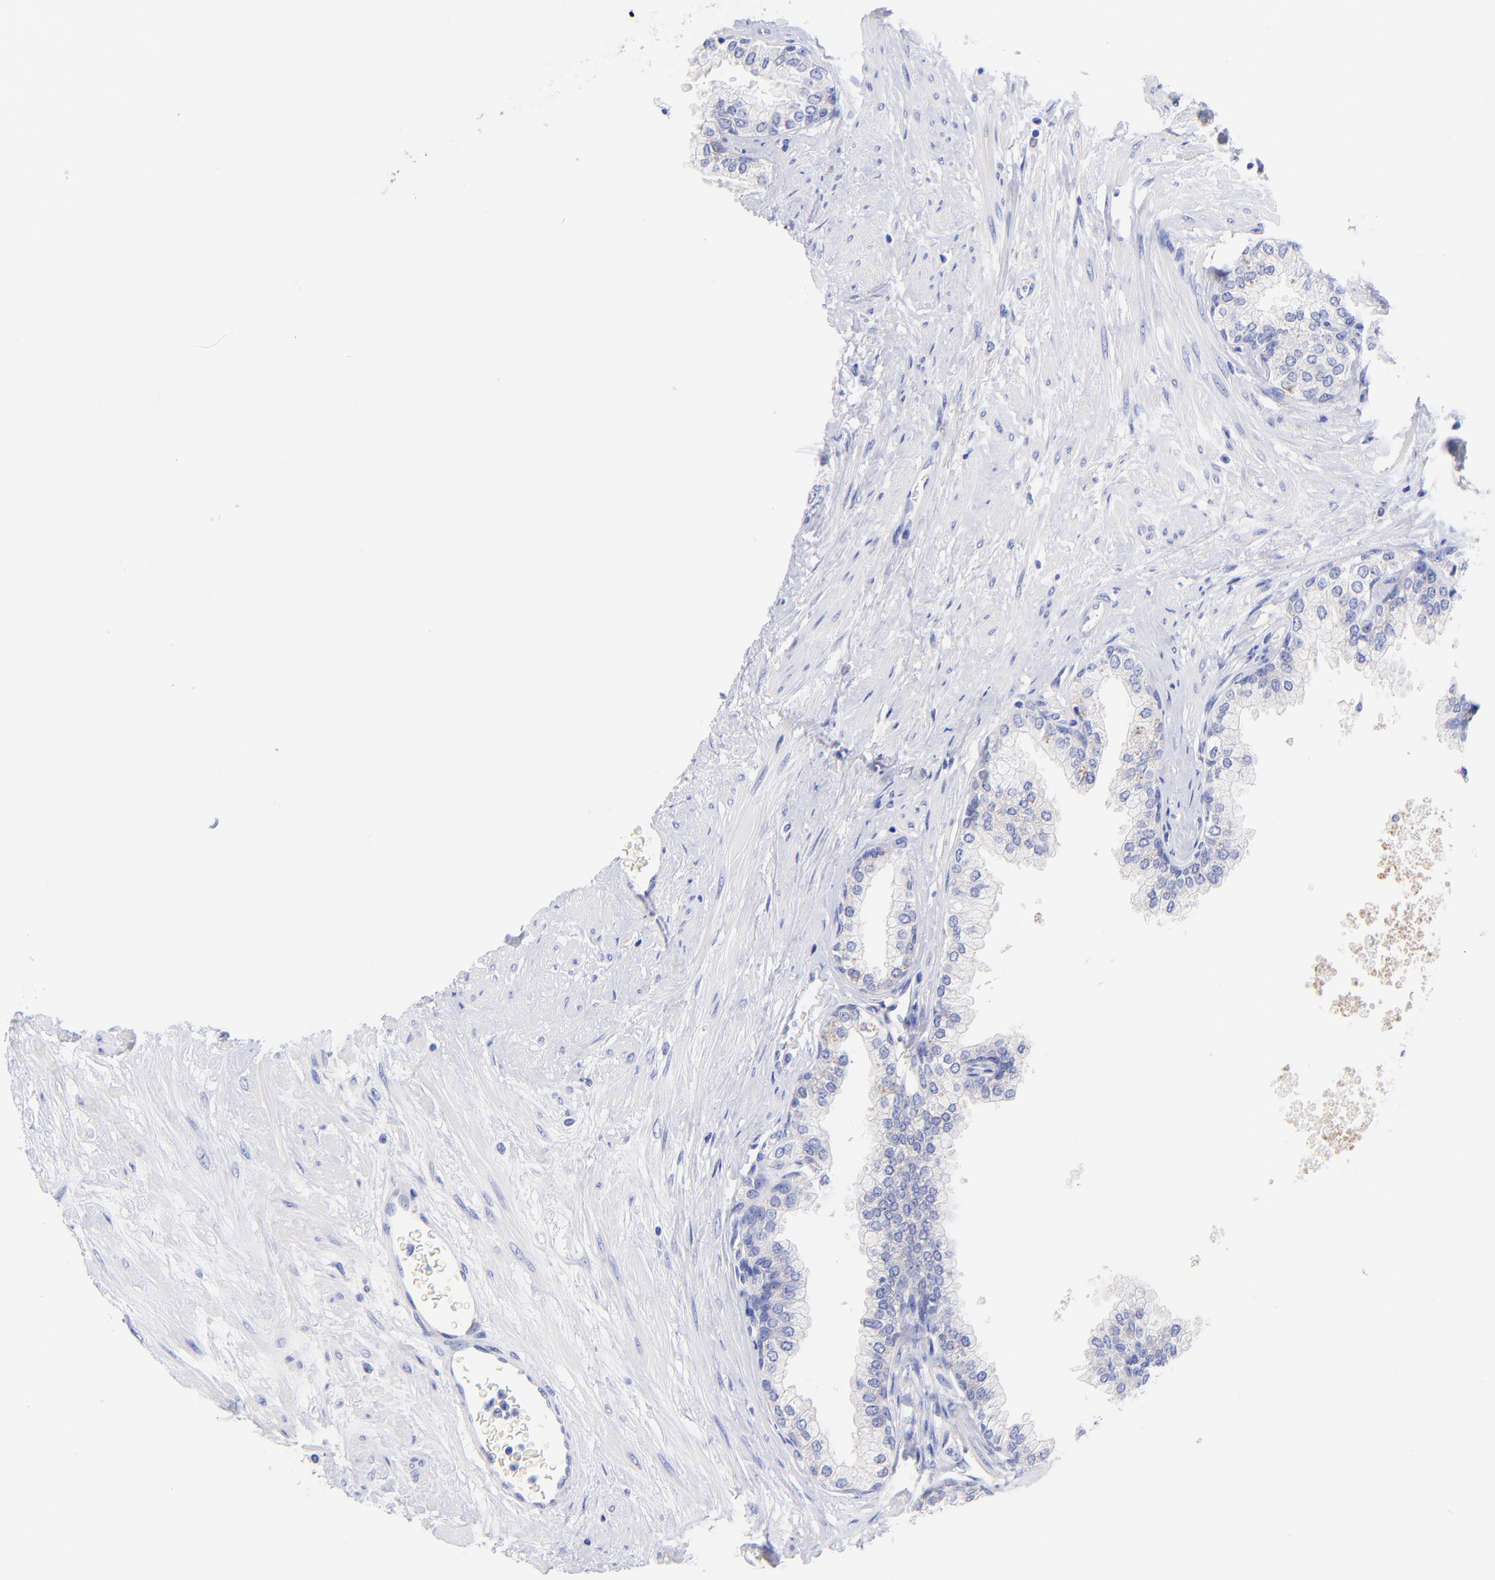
{"staining": {"intensity": "weak", "quantity": "25%-75%", "location": "cytoplasmic/membranous"}, "tissue": "prostate", "cell_type": "Glandular cells", "image_type": "normal", "snomed": [{"axis": "morphology", "description": "Normal tissue, NOS"}, {"axis": "topography", "description": "Prostate"}], "caption": "Immunohistochemistry (IHC) micrograph of unremarkable prostate: human prostate stained using IHC reveals low levels of weak protein expression localized specifically in the cytoplasmic/membranous of glandular cells, appearing as a cytoplasmic/membranous brown color.", "gene": "GPHN", "patient": {"sex": "male", "age": 60}}